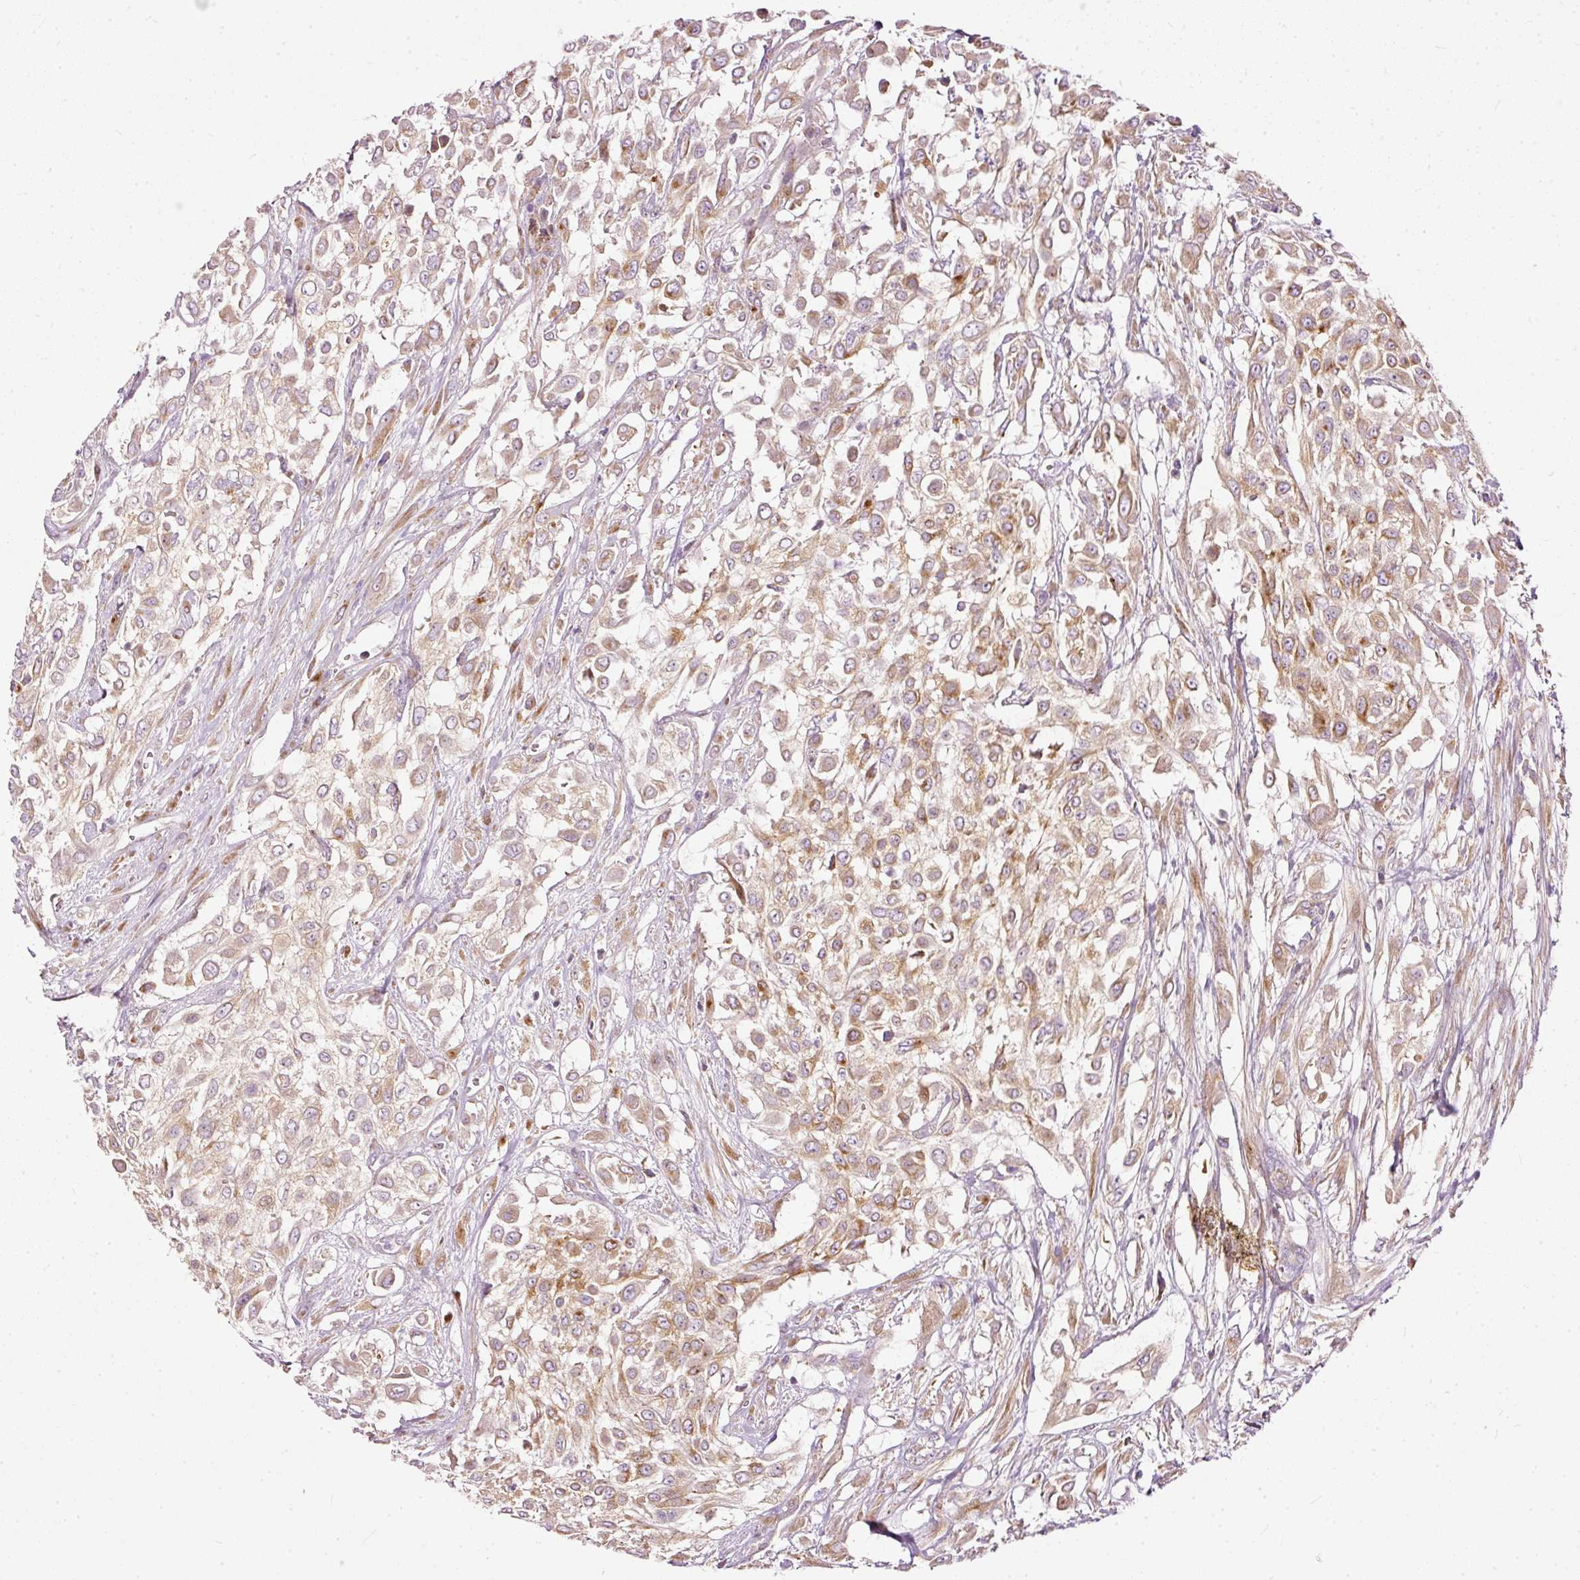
{"staining": {"intensity": "moderate", "quantity": ">75%", "location": "cytoplasmic/membranous"}, "tissue": "urothelial cancer", "cell_type": "Tumor cells", "image_type": "cancer", "snomed": [{"axis": "morphology", "description": "Urothelial carcinoma, High grade"}, {"axis": "topography", "description": "Urinary bladder"}], "caption": "This photomicrograph displays urothelial carcinoma (high-grade) stained with IHC to label a protein in brown. The cytoplasmic/membranous of tumor cells show moderate positivity for the protein. Nuclei are counter-stained blue.", "gene": "PAQR9", "patient": {"sex": "male", "age": 57}}